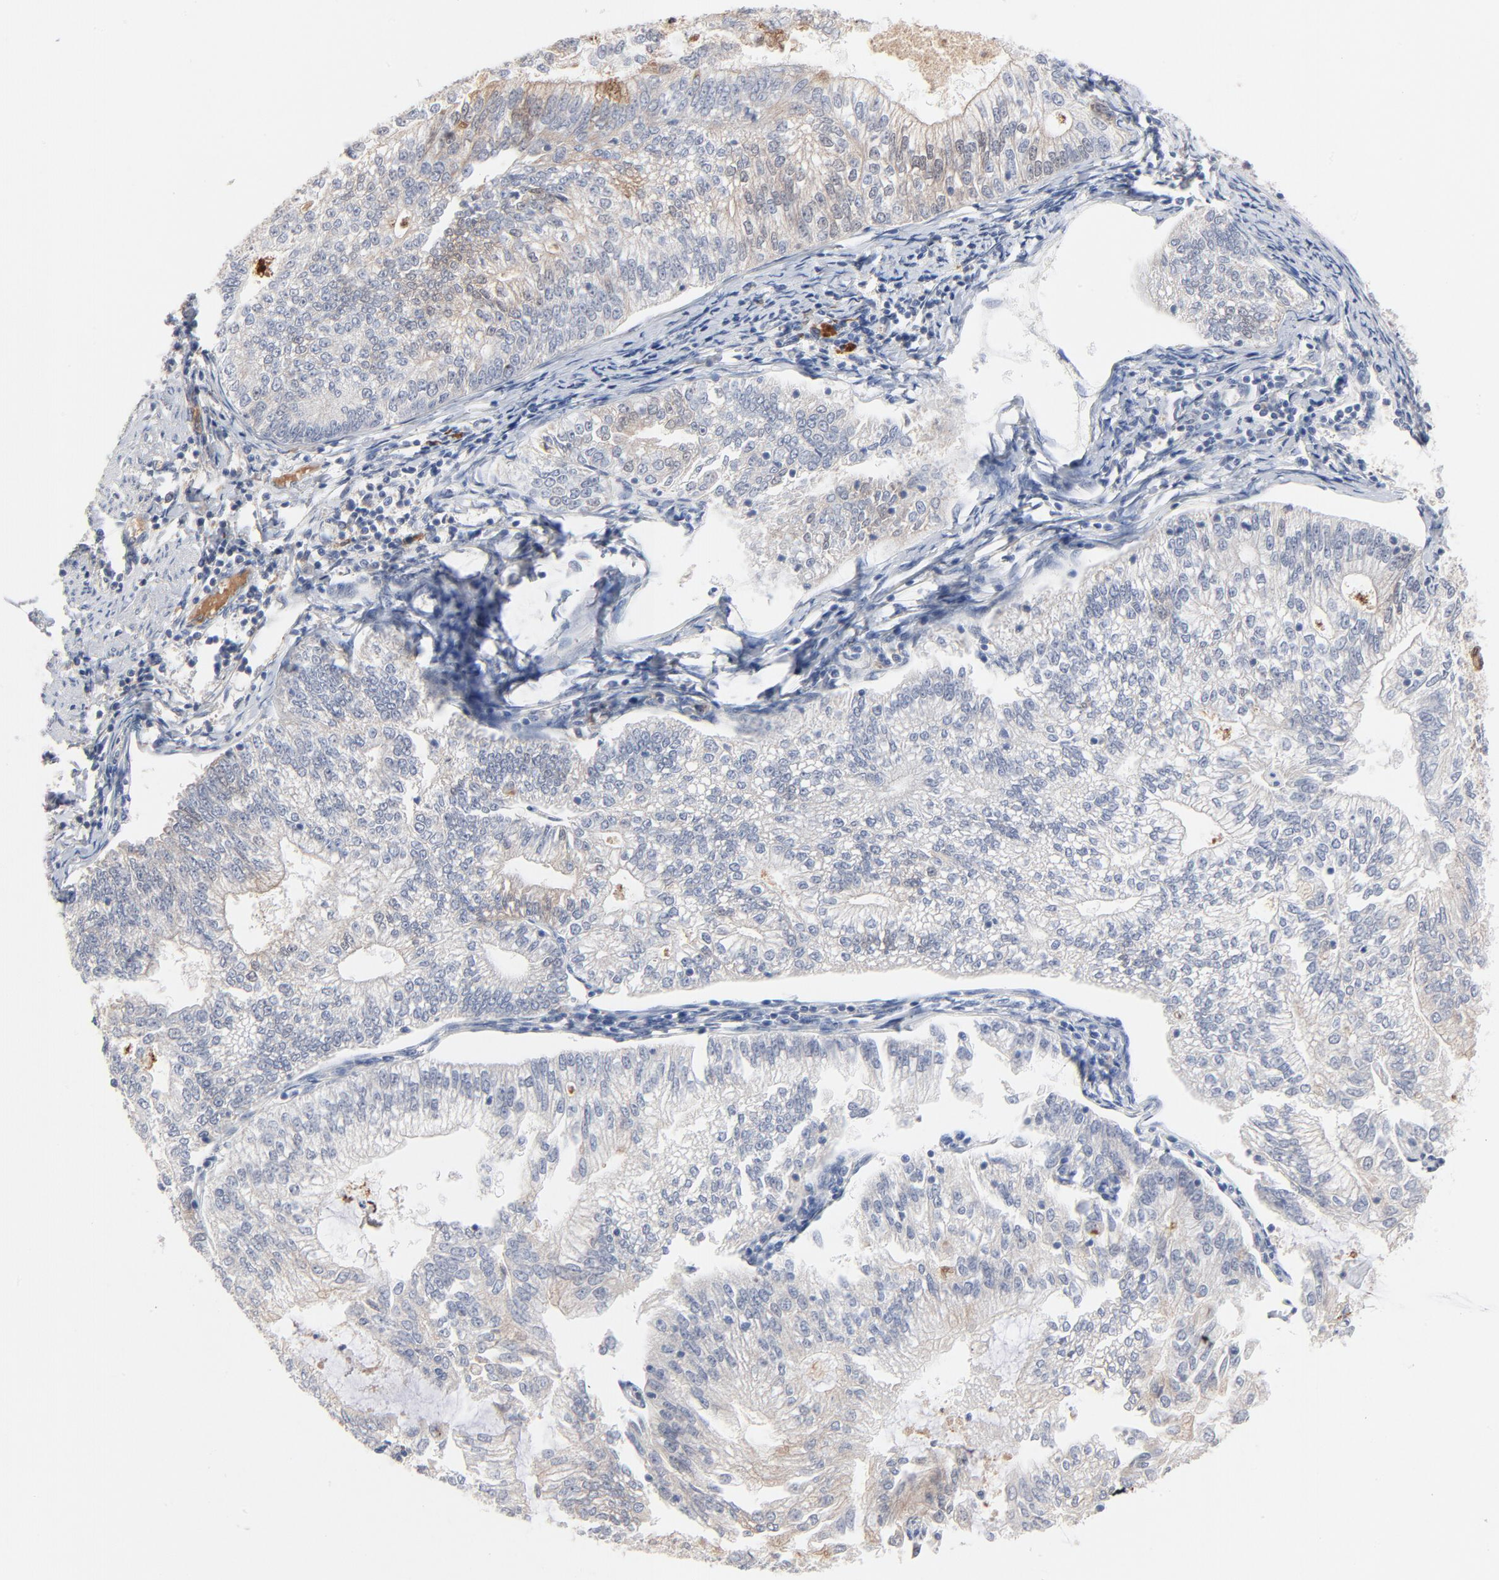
{"staining": {"intensity": "negative", "quantity": "none", "location": "none"}, "tissue": "endometrial cancer", "cell_type": "Tumor cells", "image_type": "cancer", "snomed": [{"axis": "morphology", "description": "Adenocarcinoma, NOS"}, {"axis": "topography", "description": "Endometrium"}], "caption": "Image shows no significant protein expression in tumor cells of endometrial cancer. (DAB immunohistochemistry (IHC), high magnification).", "gene": "SERPINA4", "patient": {"sex": "female", "age": 69}}